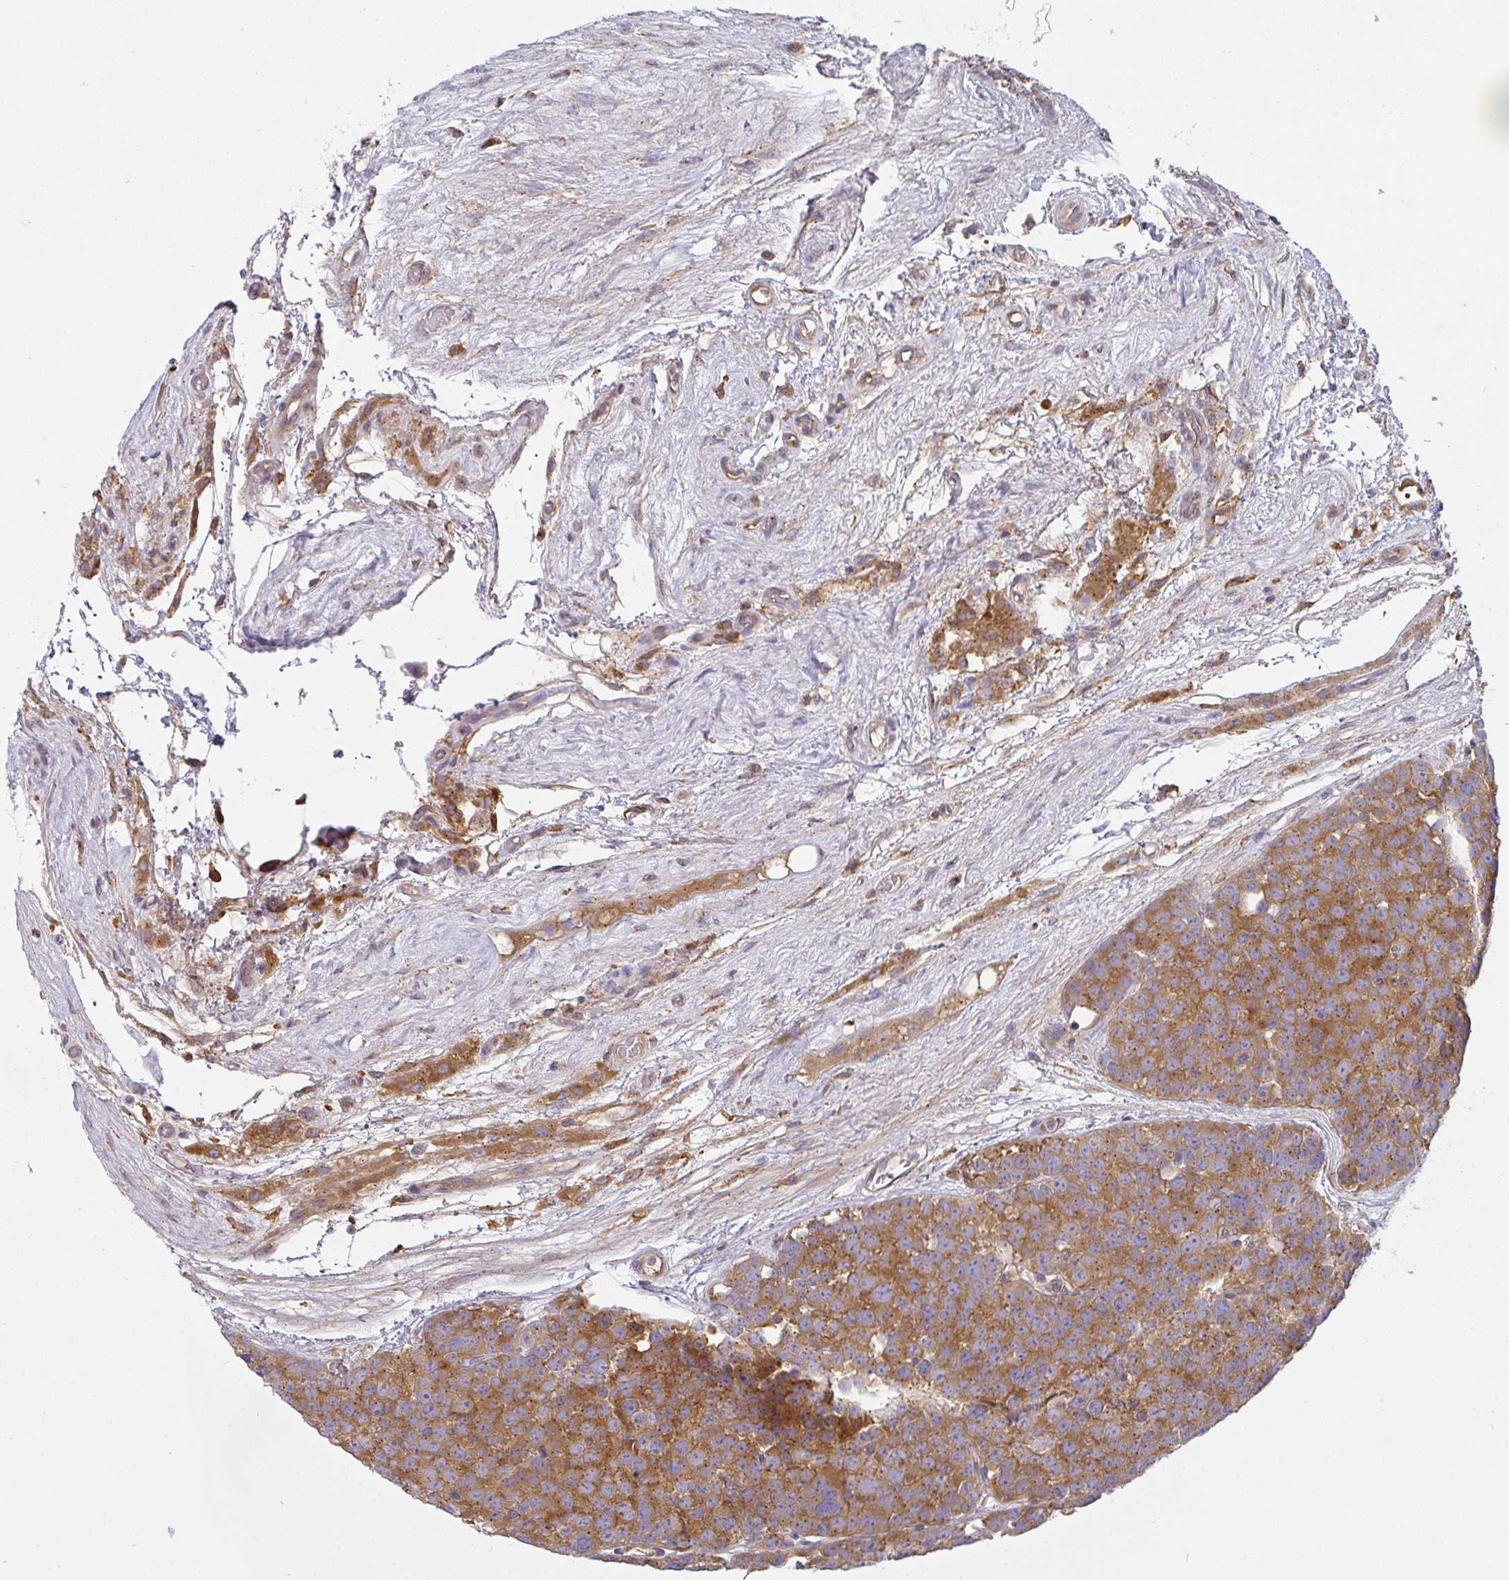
{"staining": {"intensity": "moderate", "quantity": ">75%", "location": "cytoplasmic/membranous"}, "tissue": "testis cancer", "cell_type": "Tumor cells", "image_type": "cancer", "snomed": [{"axis": "morphology", "description": "Seminoma, NOS"}, {"axis": "topography", "description": "Testis"}], "caption": "Brown immunohistochemical staining in human testis cancer (seminoma) reveals moderate cytoplasmic/membranous expression in about >75% of tumor cells.", "gene": "SNX5", "patient": {"sex": "male", "age": 71}}